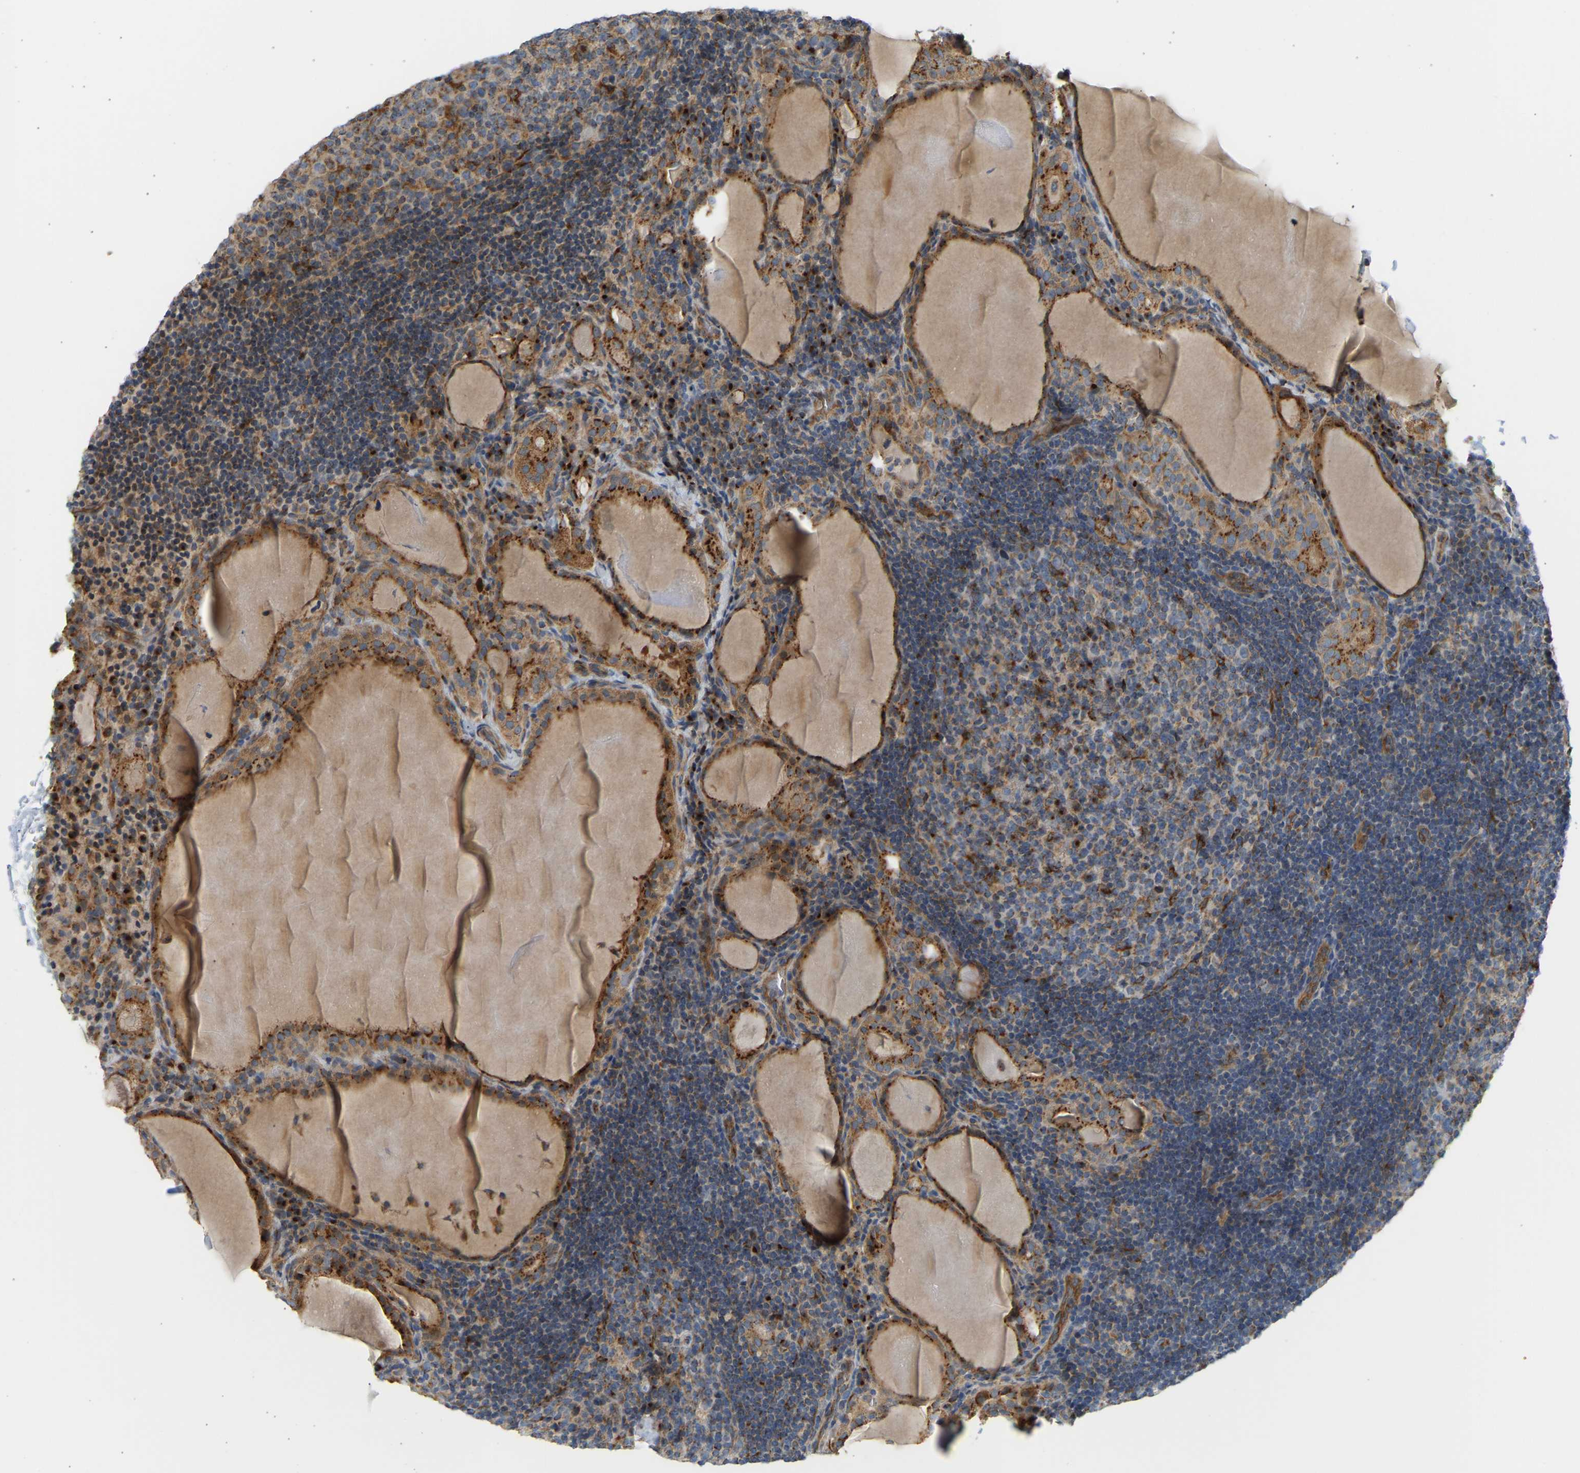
{"staining": {"intensity": "strong", "quantity": ">75%", "location": "cytoplasmic/membranous"}, "tissue": "thyroid cancer", "cell_type": "Tumor cells", "image_type": "cancer", "snomed": [{"axis": "morphology", "description": "Papillary adenocarcinoma, NOS"}, {"axis": "topography", "description": "Thyroid gland"}], "caption": "A brown stain shows strong cytoplasmic/membranous expression of a protein in papillary adenocarcinoma (thyroid) tumor cells.", "gene": "YIPF2", "patient": {"sex": "female", "age": 42}}